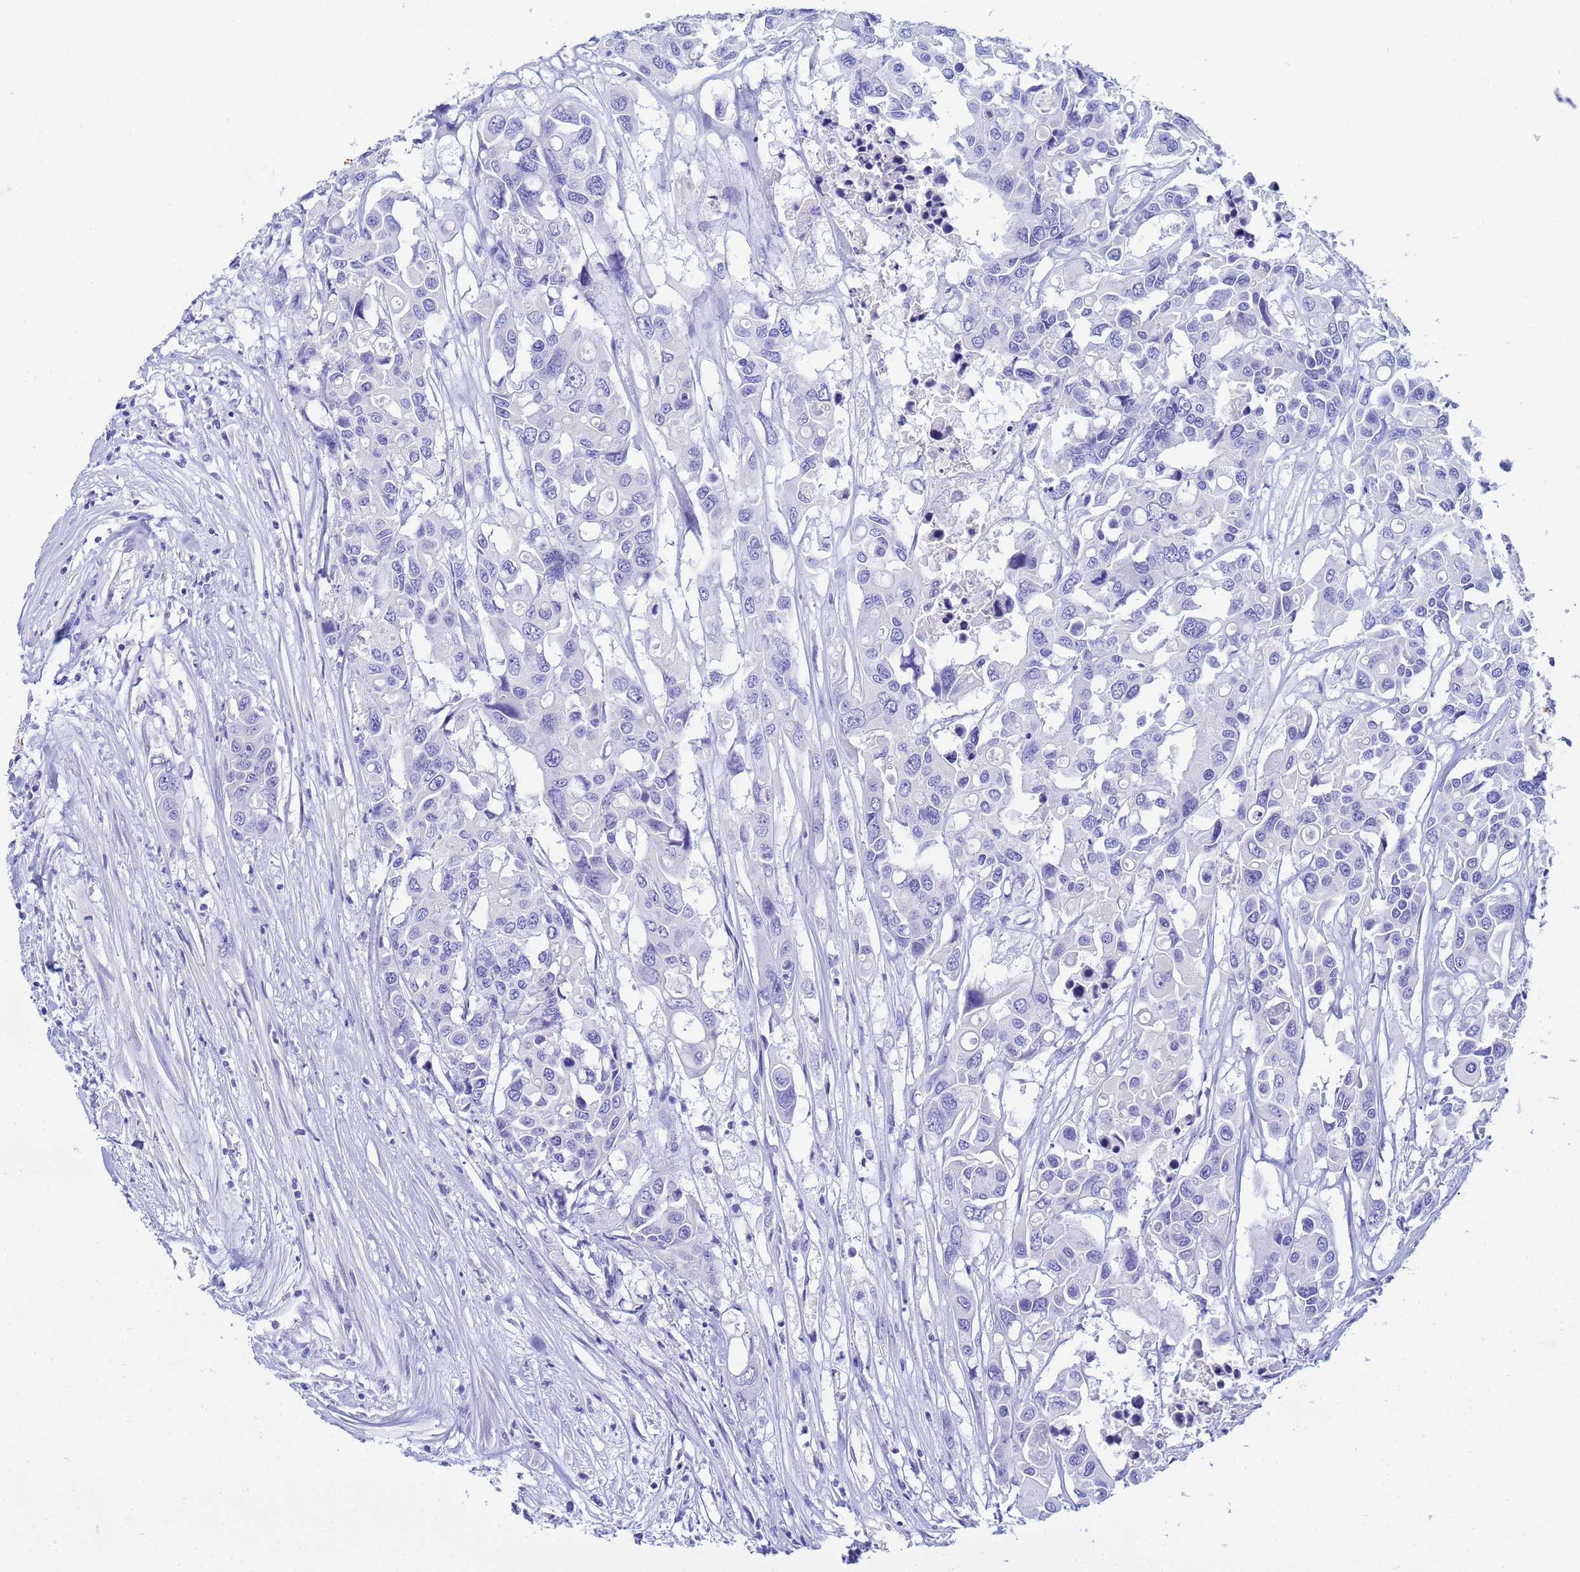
{"staining": {"intensity": "negative", "quantity": "none", "location": "none"}, "tissue": "colorectal cancer", "cell_type": "Tumor cells", "image_type": "cancer", "snomed": [{"axis": "morphology", "description": "Adenocarcinoma, NOS"}, {"axis": "topography", "description": "Colon"}], "caption": "Human colorectal adenocarcinoma stained for a protein using IHC demonstrates no positivity in tumor cells.", "gene": "AQP12A", "patient": {"sex": "male", "age": 77}}